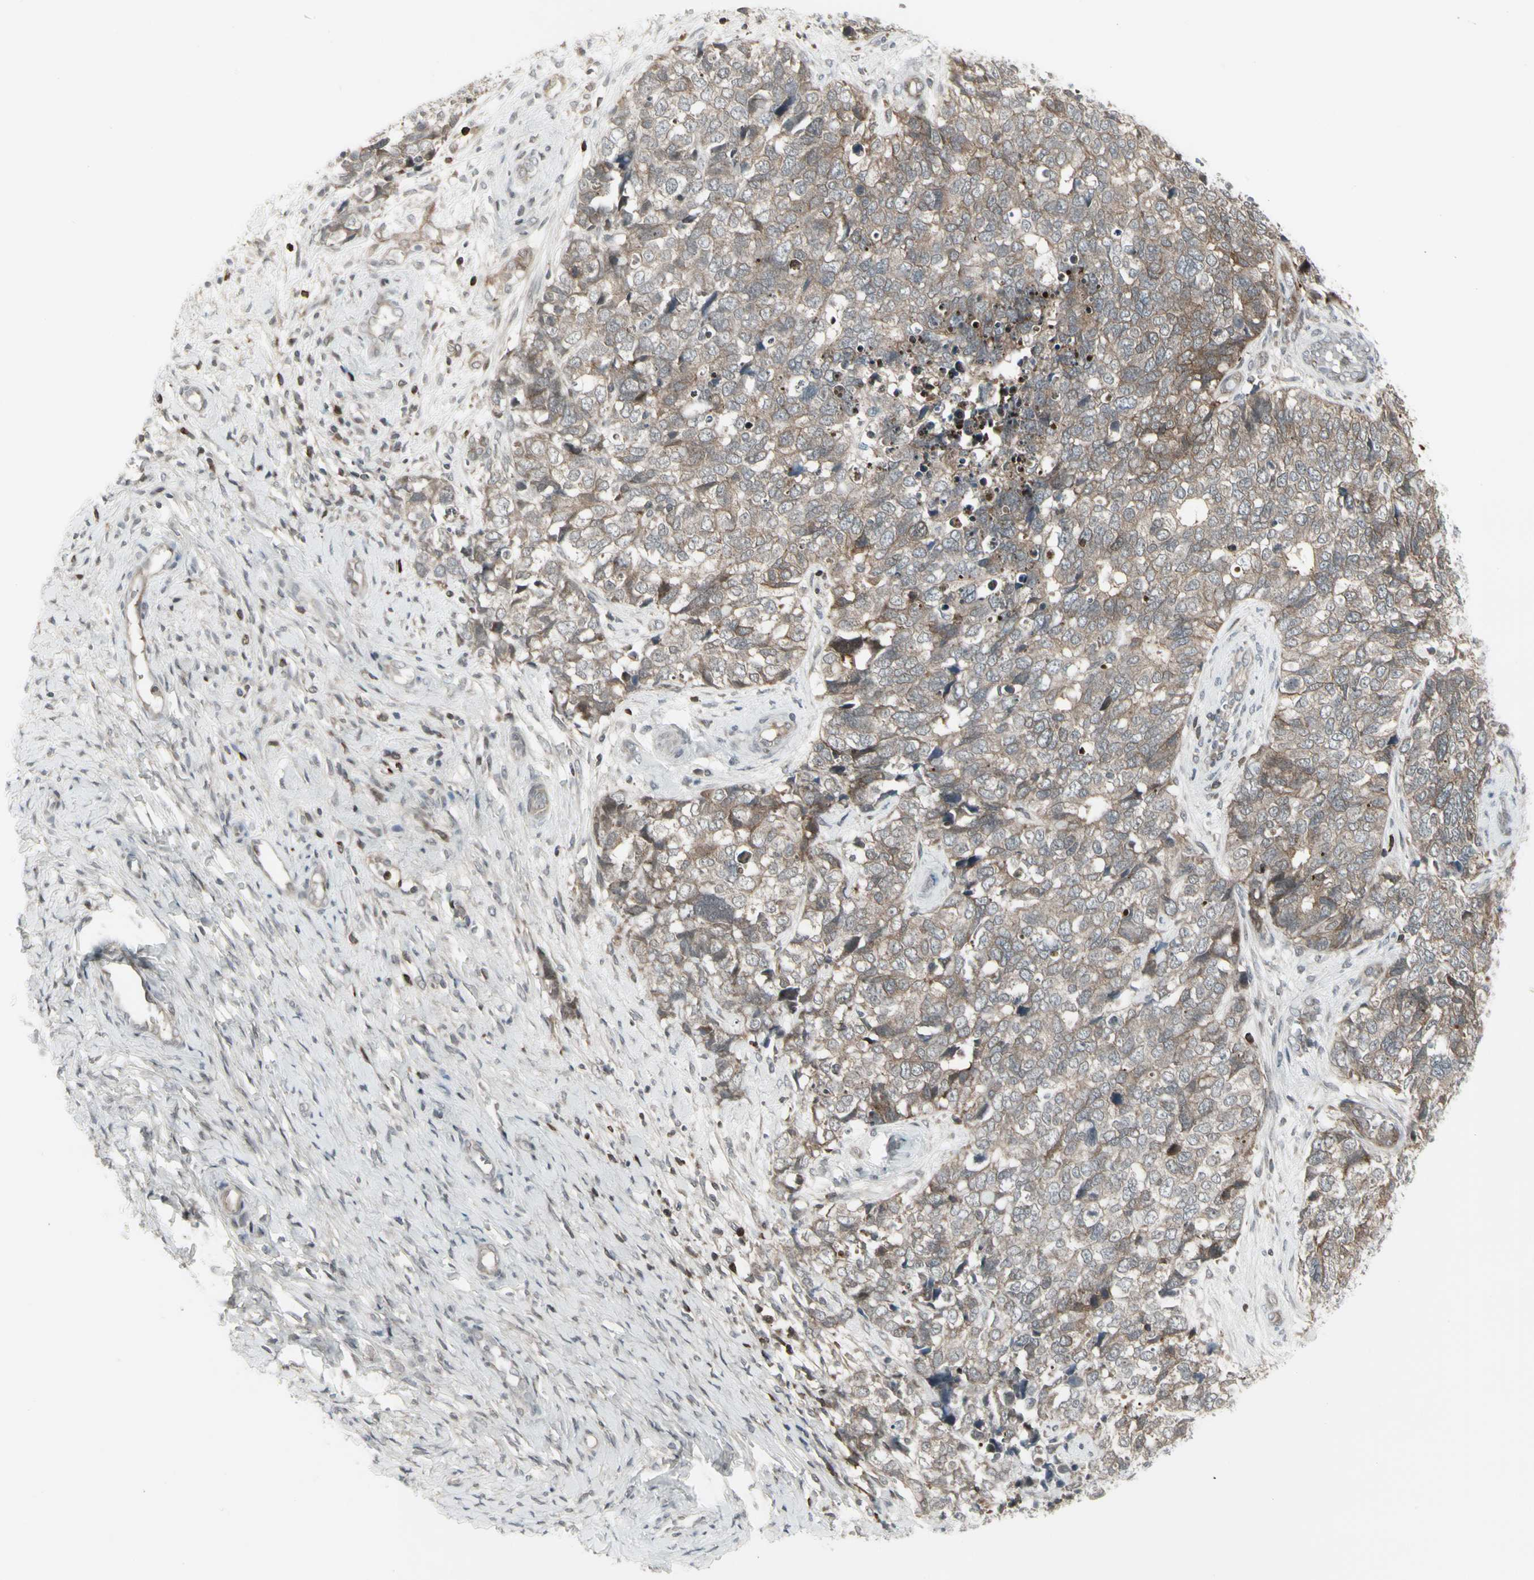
{"staining": {"intensity": "moderate", "quantity": ">75%", "location": "cytoplasmic/membranous"}, "tissue": "cervical cancer", "cell_type": "Tumor cells", "image_type": "cancer", "snomed": [{"axis": "morphology", "description": "Squamous cell carcinoma, NOS"}, {"axis": "topography", "description": "Cervix"}], "caption": "The image exhibits a brown stain indicating the presence of a protein in the cytoplasmic/membranous of tumor cells in cervical cancer.", "gene": "IGFBP6", "patient": {"sex": "female", "age": 63}}